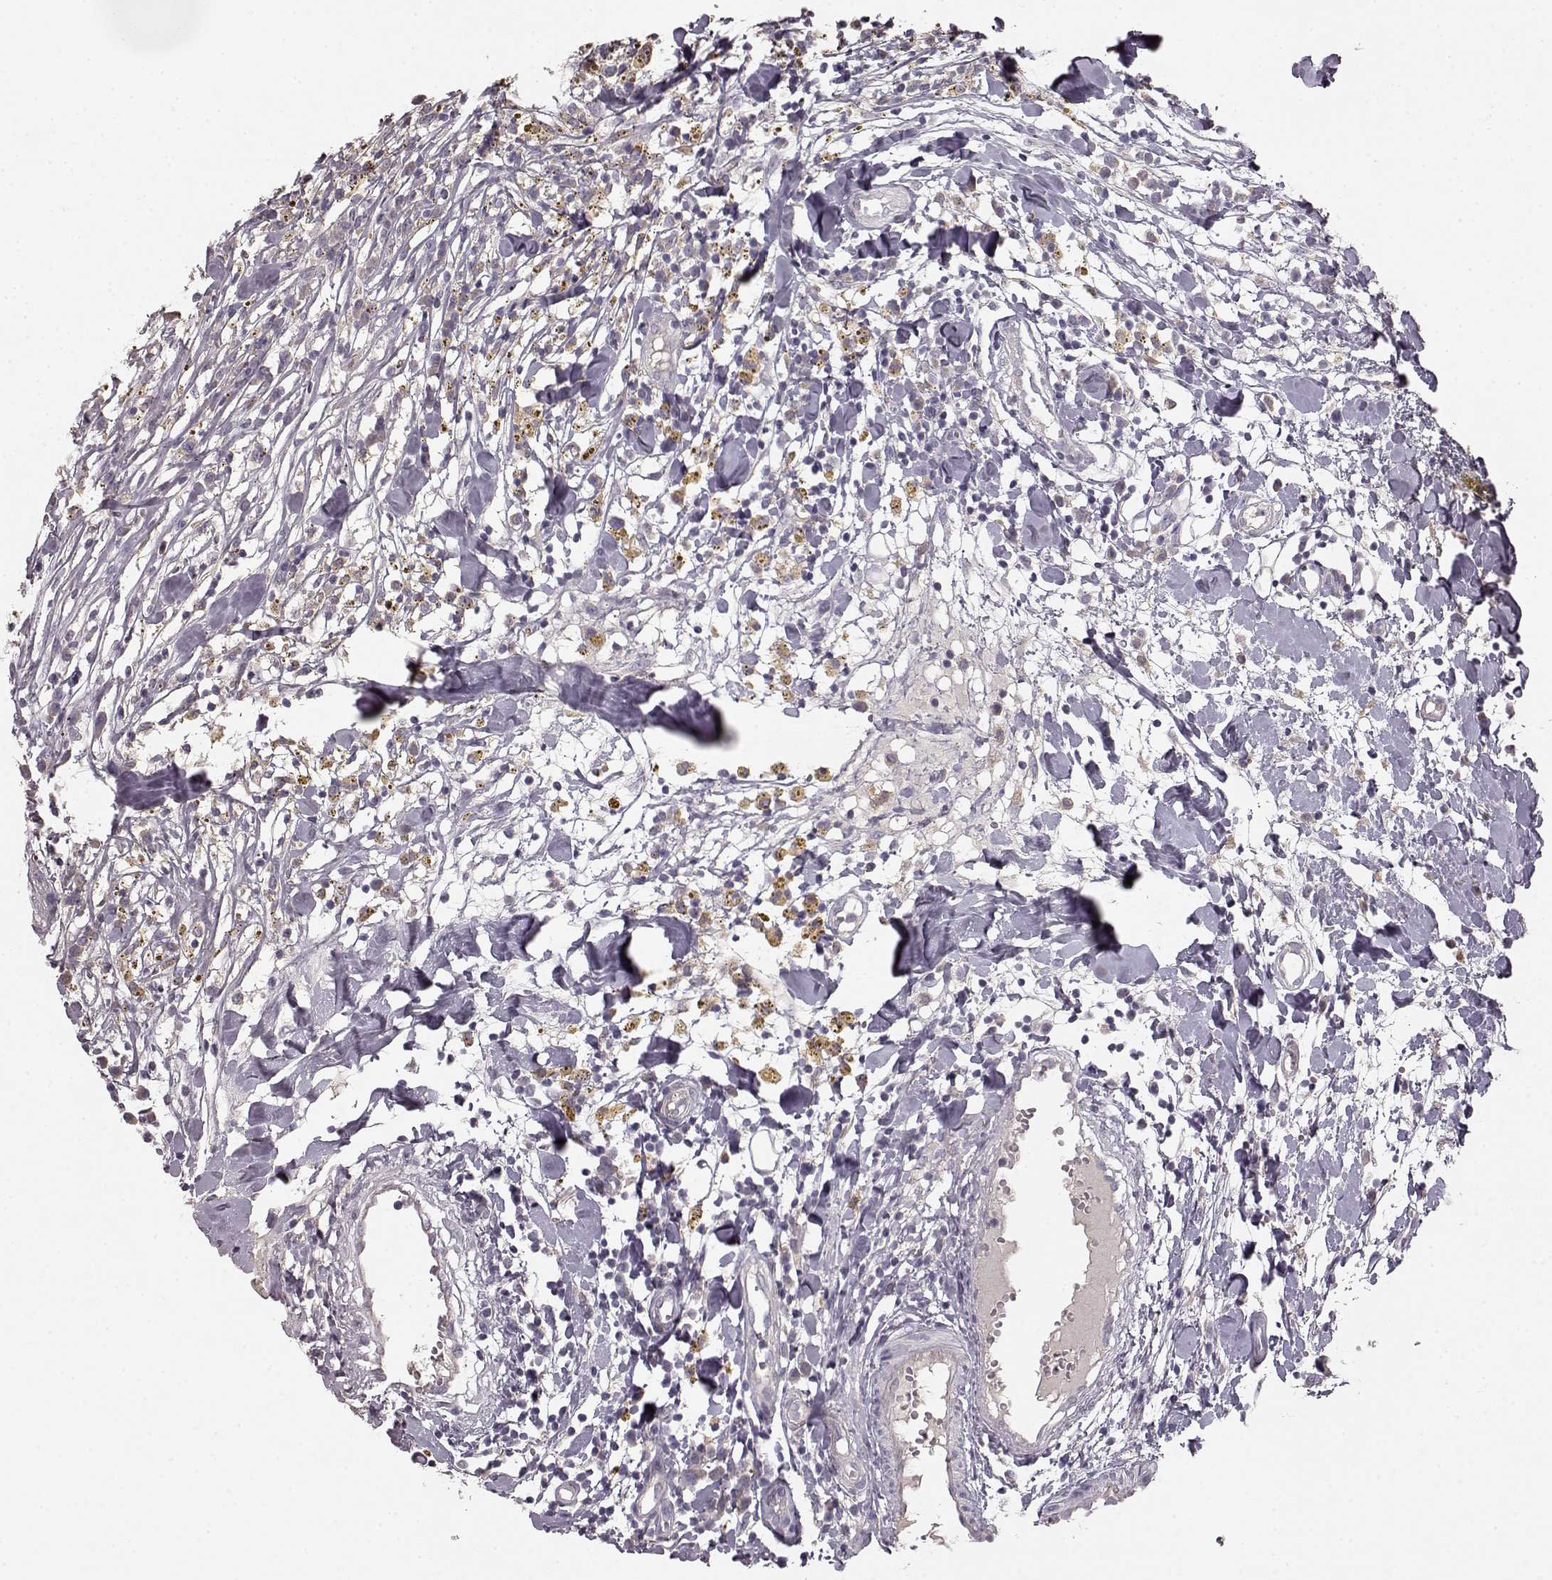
{"staining": {"intensity": "negative", "quantity": "none", "location": "none"}, "tissue": "breast cancer", "cell_type": "Tumor cells", "image_type": "cancer", "snomed": [{"axis": "morphology", "description": "Duct carcinoma"}, {"axis": "topography", "description": "Breast"}], "caption": "Tumor cells show no significant positivity in breast infiltrating ductal carcinoma. (Stains: DAB (3,3'-diaminobenzidine) IHC with hematoxylin counter stain, Microscopy: brightfield microscopy at high magnification).", "gene": "GHR", "patient": {"sex": "female", "age": 30}}